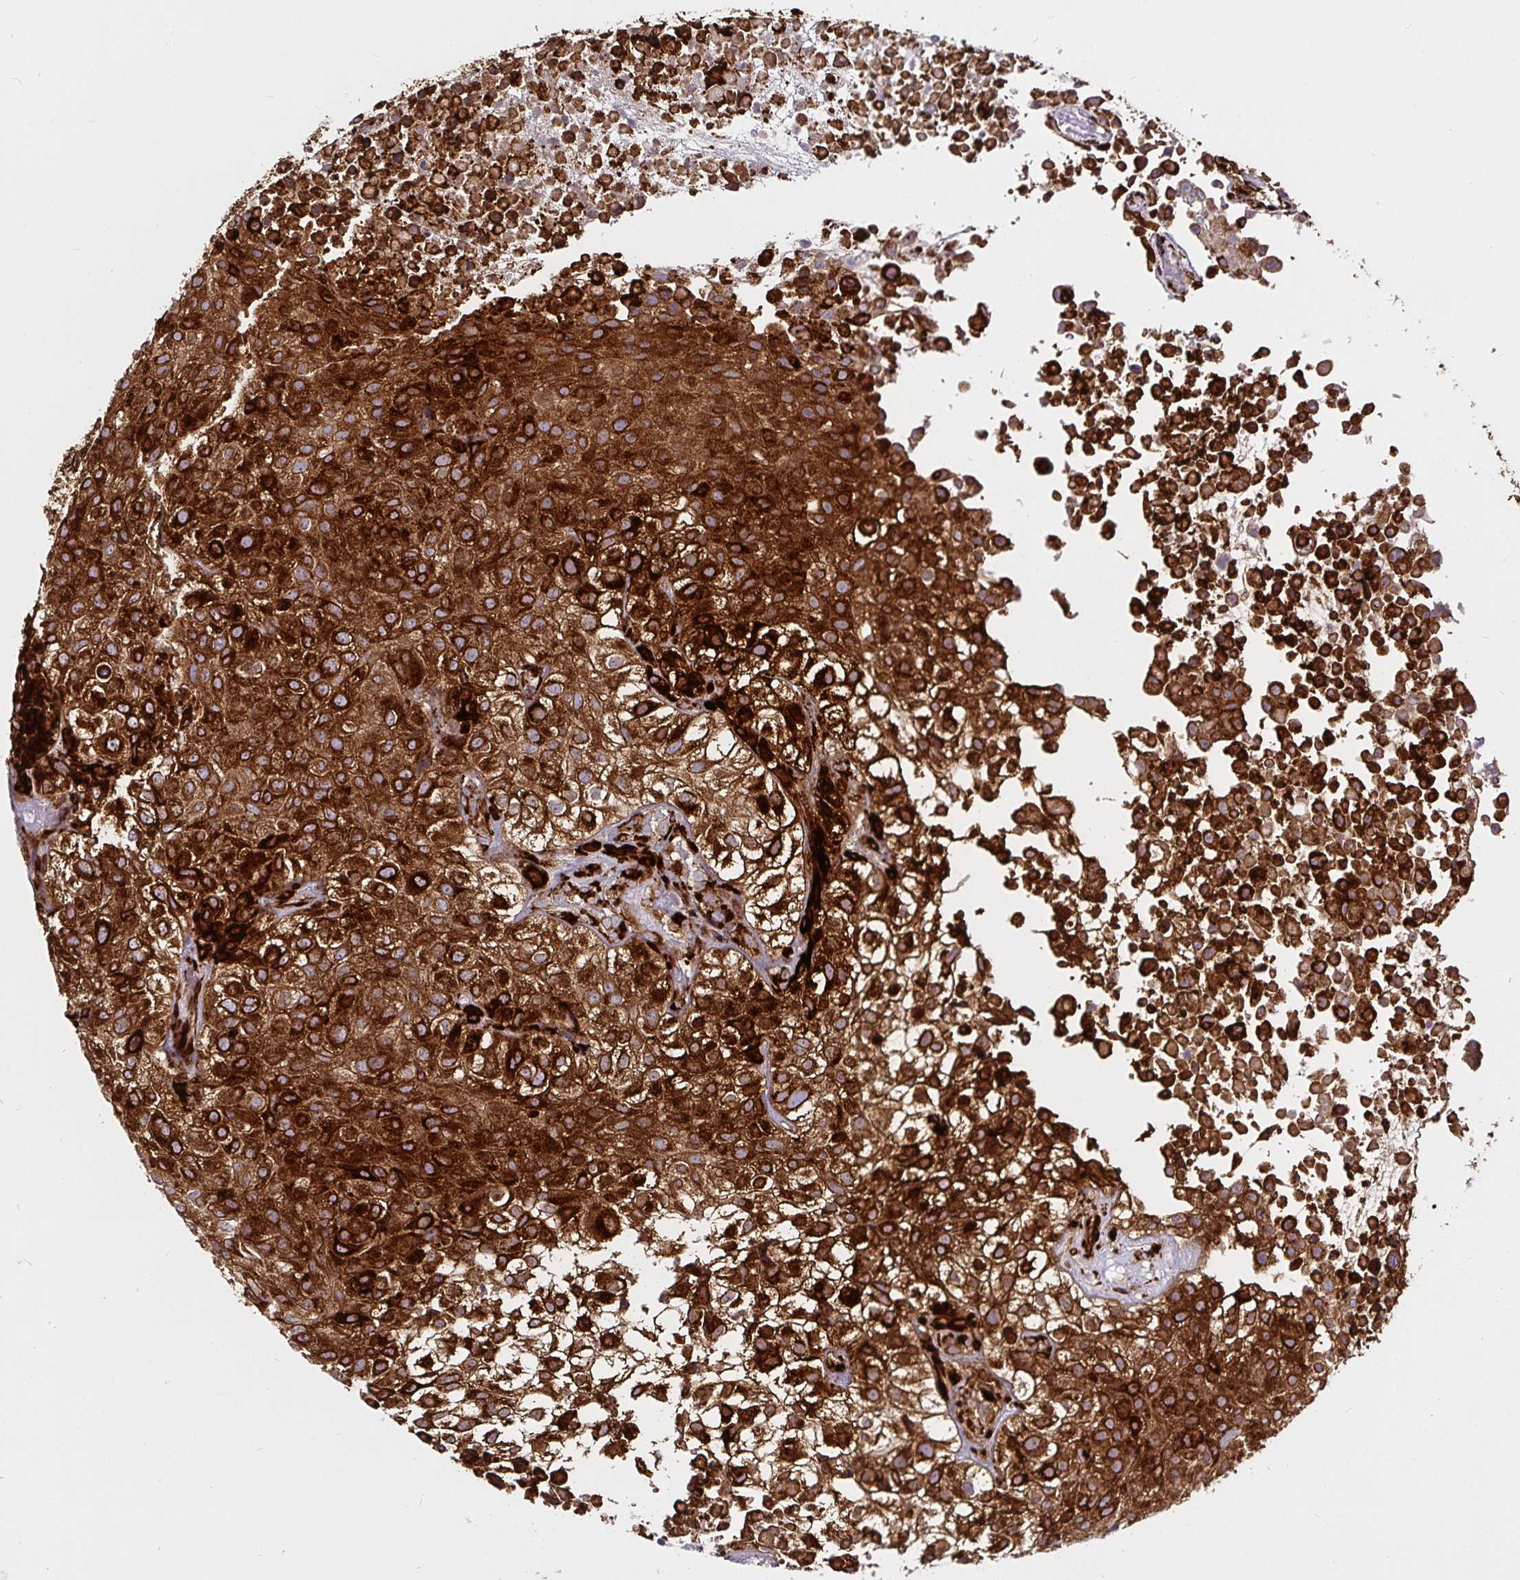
{"staining": {"intensity": "strong", "quantity": ">75%", "location": "cytoplasmic/membranous"}, "tissue": "urothelial cancer", "cell_type": "Tumor cells", "image_type": "cancer", "snomed": [{"axis": "morphology", "description": "Urothelial carcinoma, High grade"}, {"axis": "topography", "description": "Urinary bladder"}], "caption": "Immunohistochemical staining of human high-grade urothelial carcinoma shows high levels of strong cytoplasmic/membranous protein expression in about >75% of tumor cells.", "gene": "P4HA2", "patient": {"sex": "male", "age": 56}}